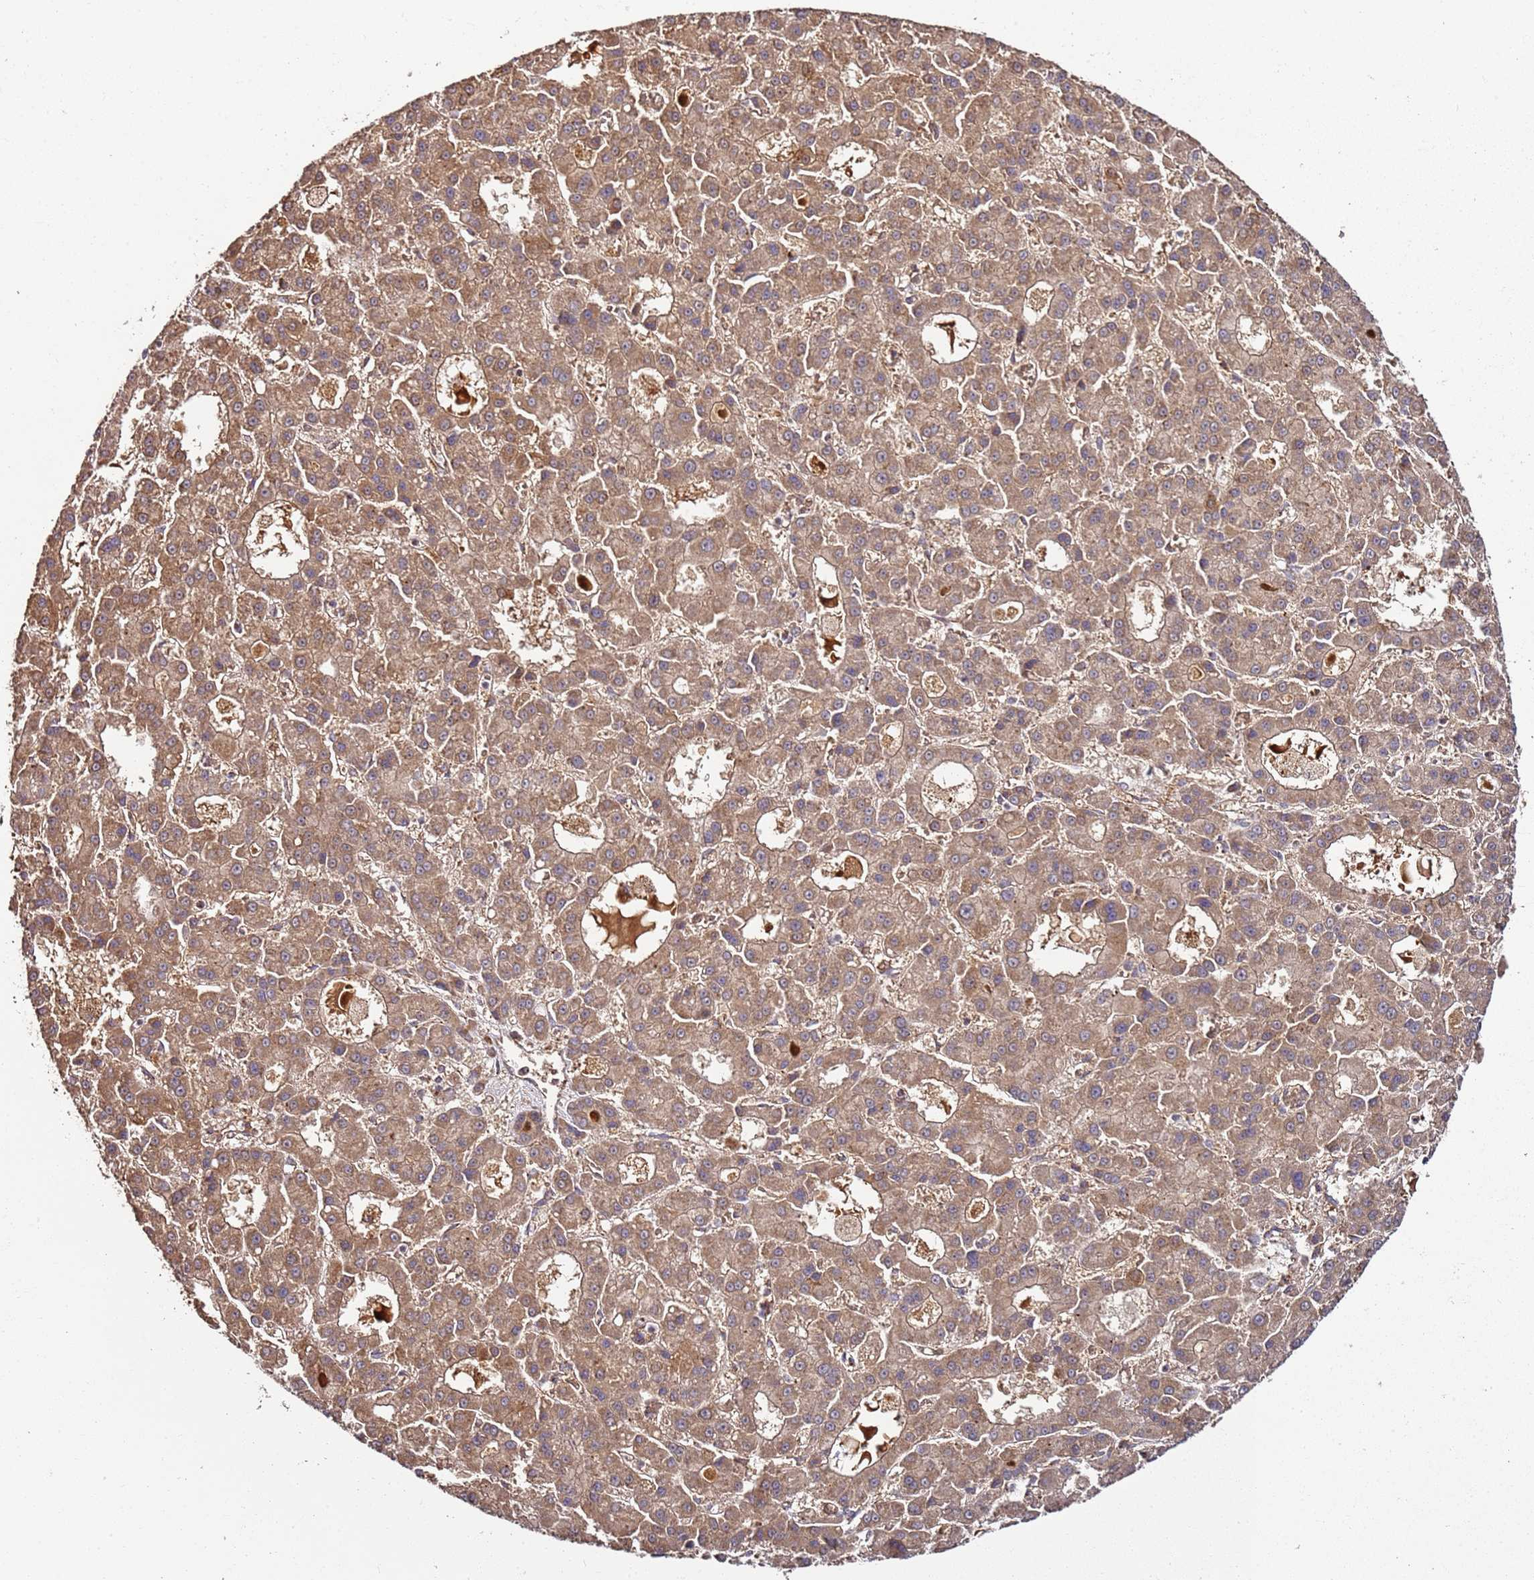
{"staining": {"intensity": "moderate", "quantity": ">75%", "location": "cytoplasmic/membranous"}, "tissue": "liver cancer", "cell_type": "Tumor cells", "image_type": "cancer", "snomed": [{"axis": "morphology", "description": "Carcinoma, Hepatocellular, NOS"}, {"axis": "topography", "description": "Liver"}], "caption": "Immunohistochemistry staining of liver hepatocellular carcinoma, which demonstrates medium levels of moderate cytoplasmic/membranous expression in about >75% of tumor cells indicating moderate cytoplasmic/membranous protein expression. The staining was performed using DAB (brown) for protein detection and nuclei were counterstained in hematoxylin (blue).", "gene": "TM2D2", "patient": {"sex": "male", "age": 70}}